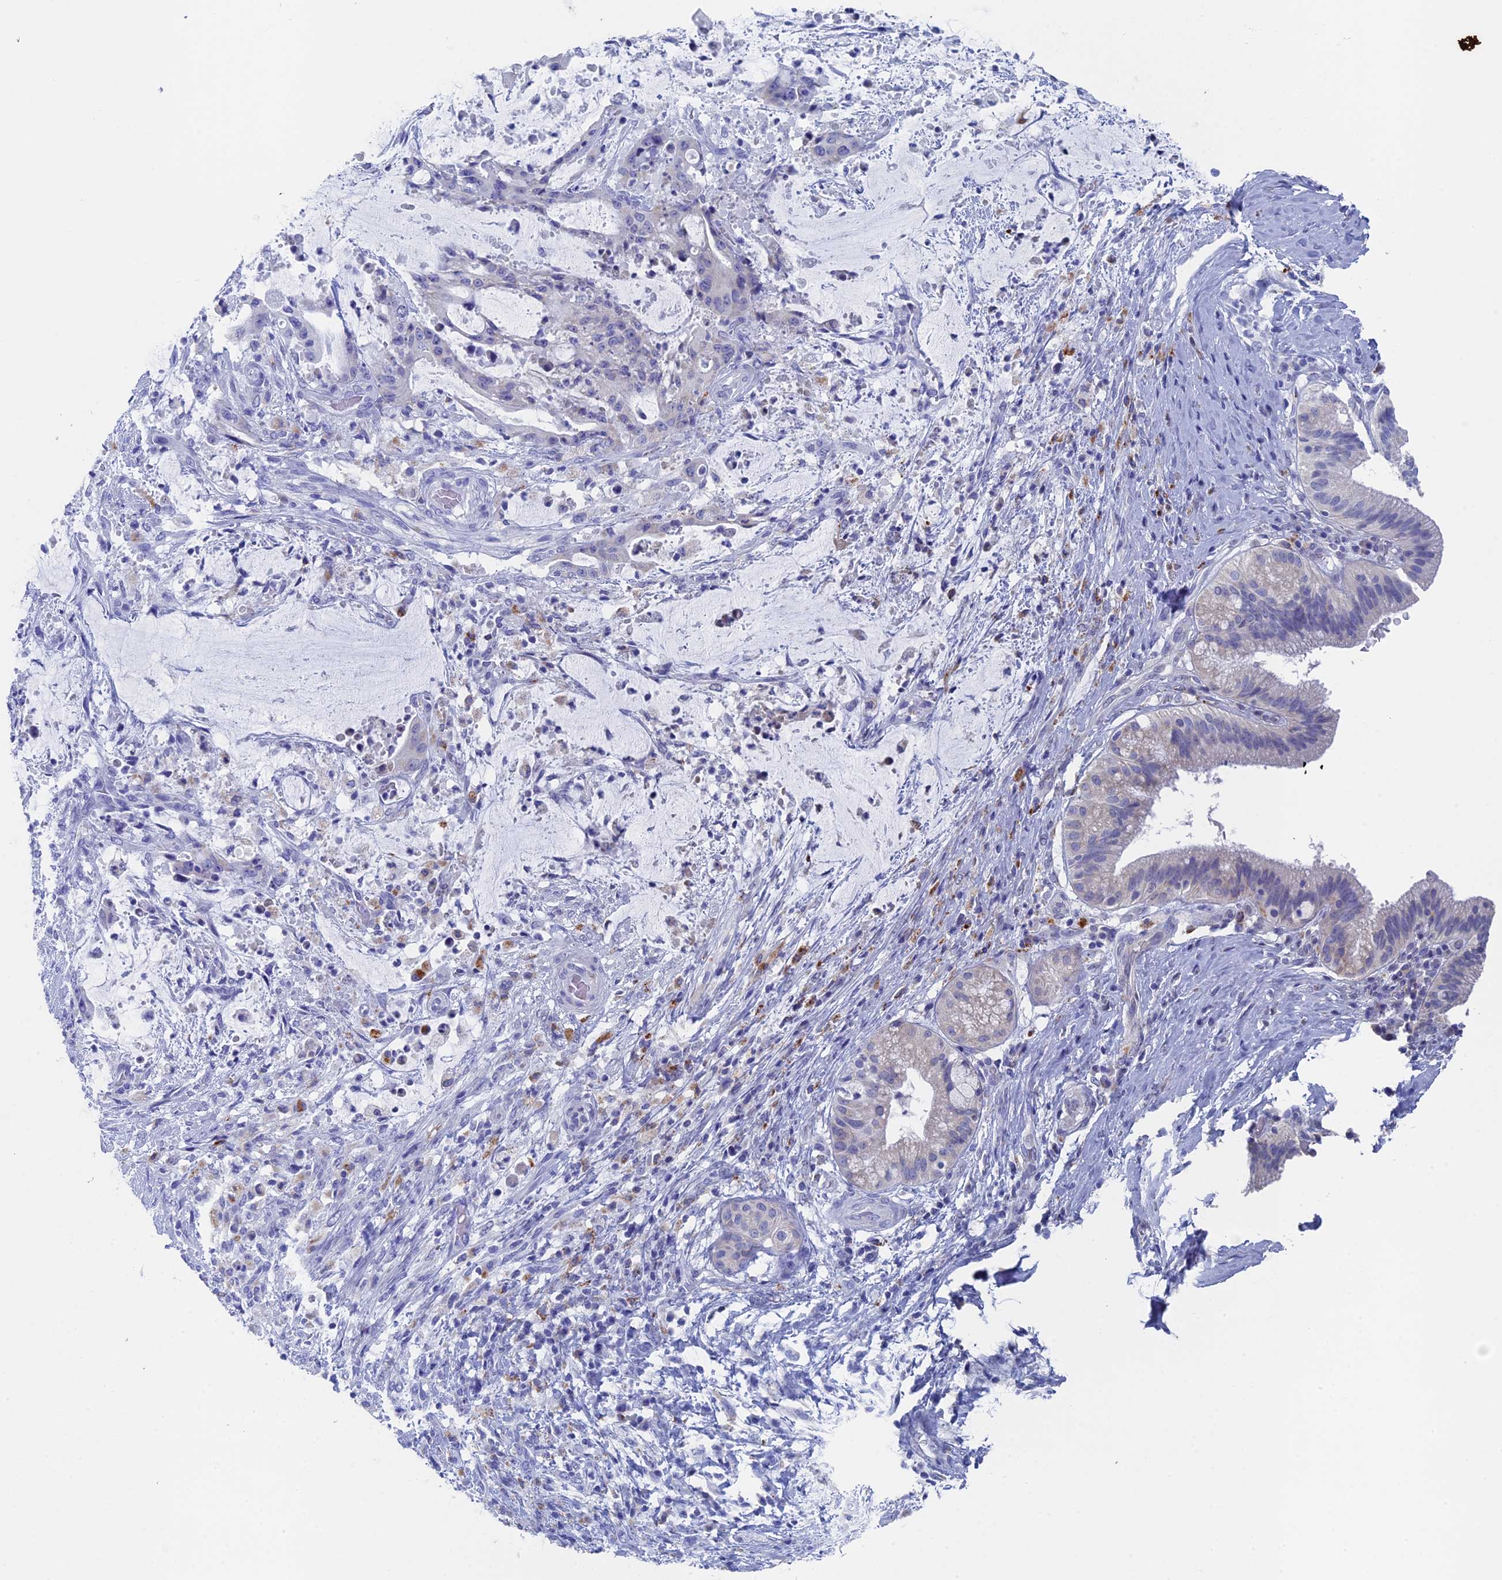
{"staining": {"intensity": "negative", "quantity": "none", "location": "none"}, "tissue": "liver cancer", "cell_type": "Tumor cells", "image_type": "cancer", "snomed": [{"axis": "morphology", "description": "Normal tissue, NOS"}, {"axis": "morphology", "description": "Cholangiocarcinoma"}, {"axis": "topography", "description": "Liver"}, {"axis": "topography", "description": "Peripheral nerve tissue"}], "caption": "Immunohistochemistry (IHC) micrograph of neoplastic tissue: human liver cancer (cholangiocarcinoma) stained with DAB reveals no significant protein expression in tumor cells. (DAB (3,3'-diaminobenzidine) IHC with hematoxylin counter stain).", "gene": "SMG9", "patient": {"sex": "female", "age": 73}}